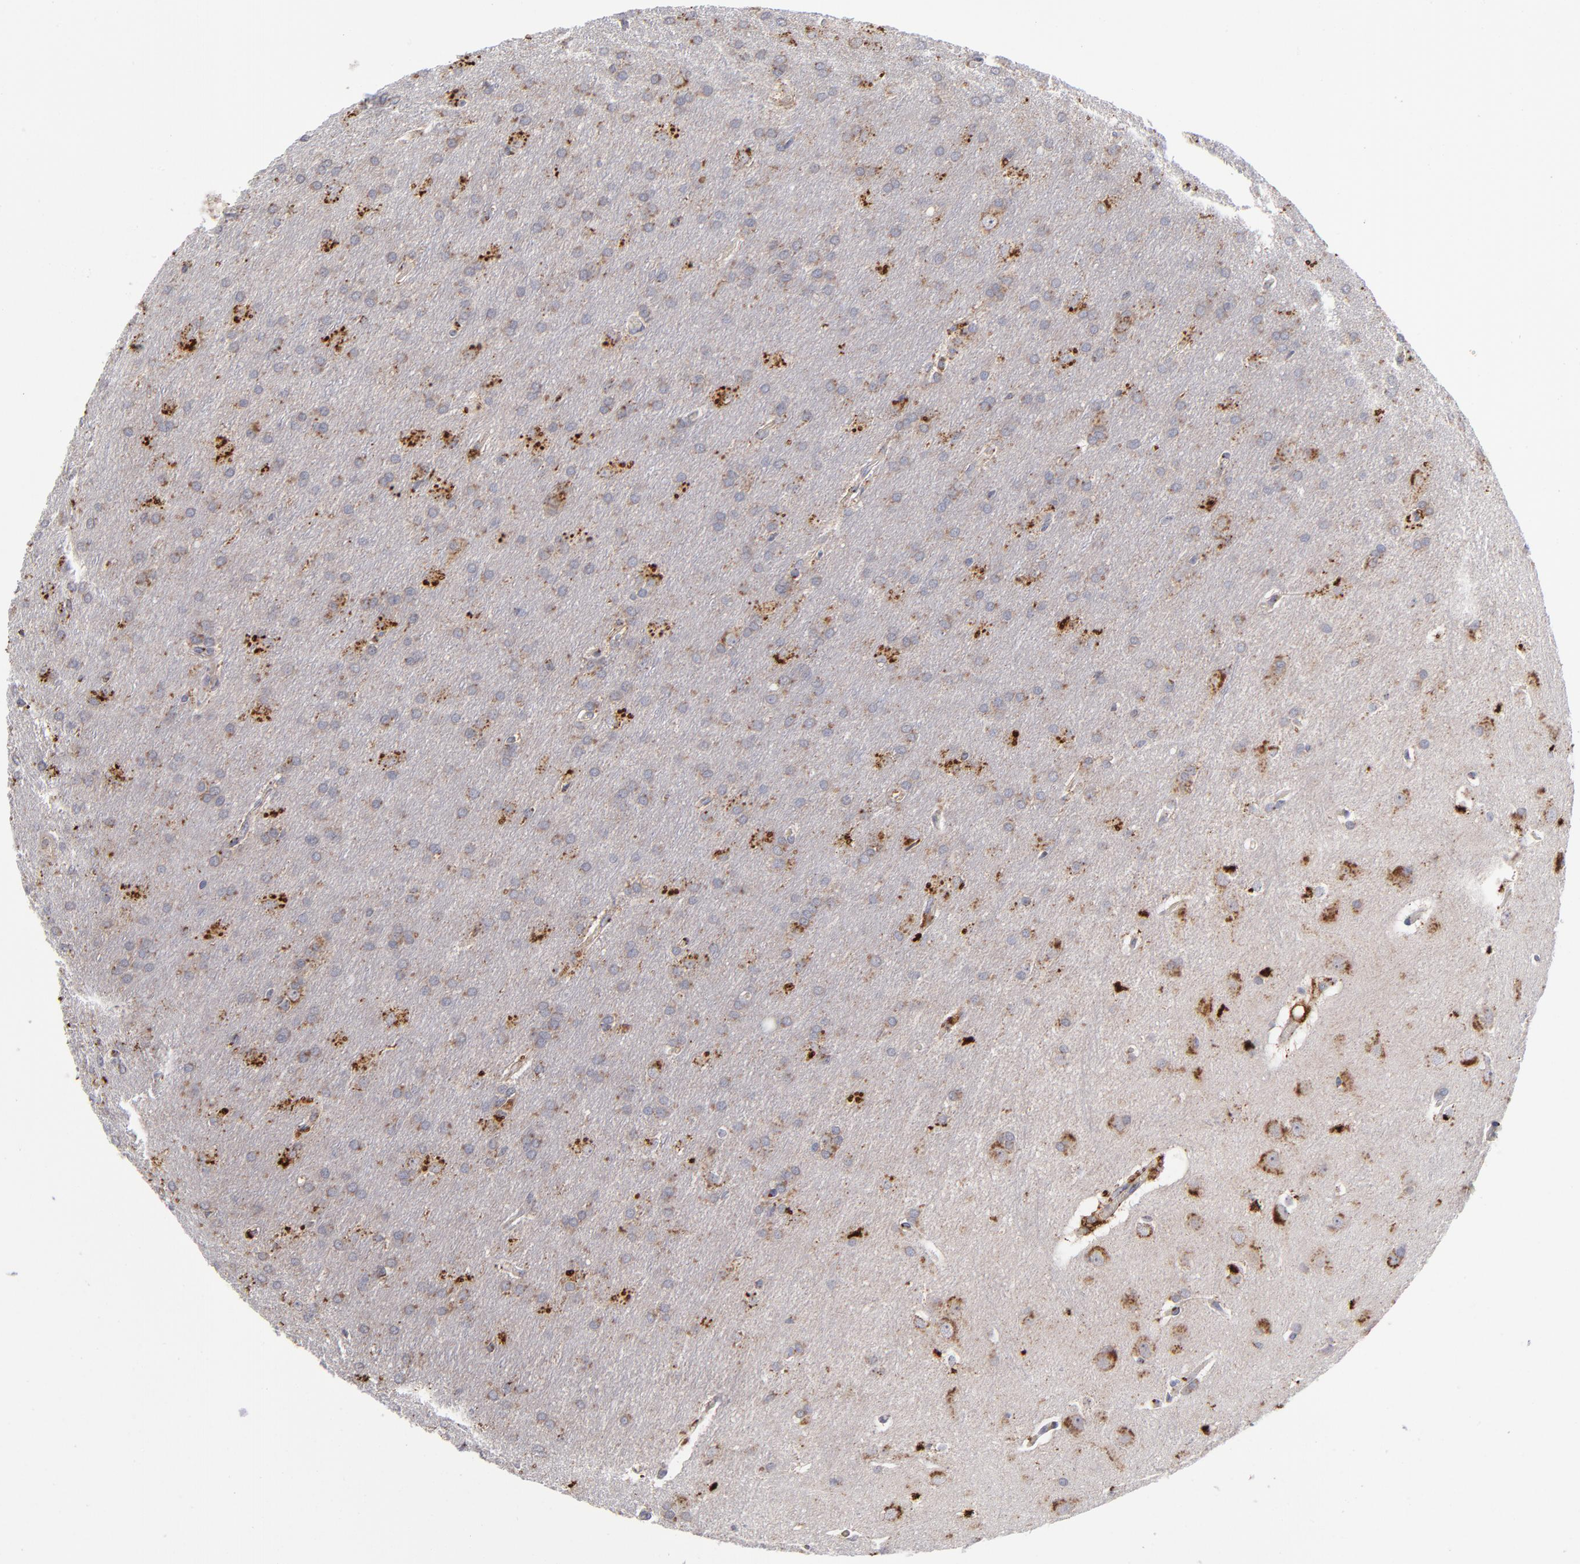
{"staining": {"intensity": "strong", "quantity": "<25%", "location": "cytoplasmic/membranous"}, "tissue": "glioma", "cell_type": "Tumor cells", "image_type": "cancer", "snomed": [{"axis": "morphology", "description": "Glioma, malignant, Low grade"}, {"axis": "topography", "description": "Brain"}], "caption": "Malignant glioma (low-grade) stained with a protein marker shows strong staining in tumor cells.", "gene": "RRAGB", "patient": {"sex": "female", "age": 32}}